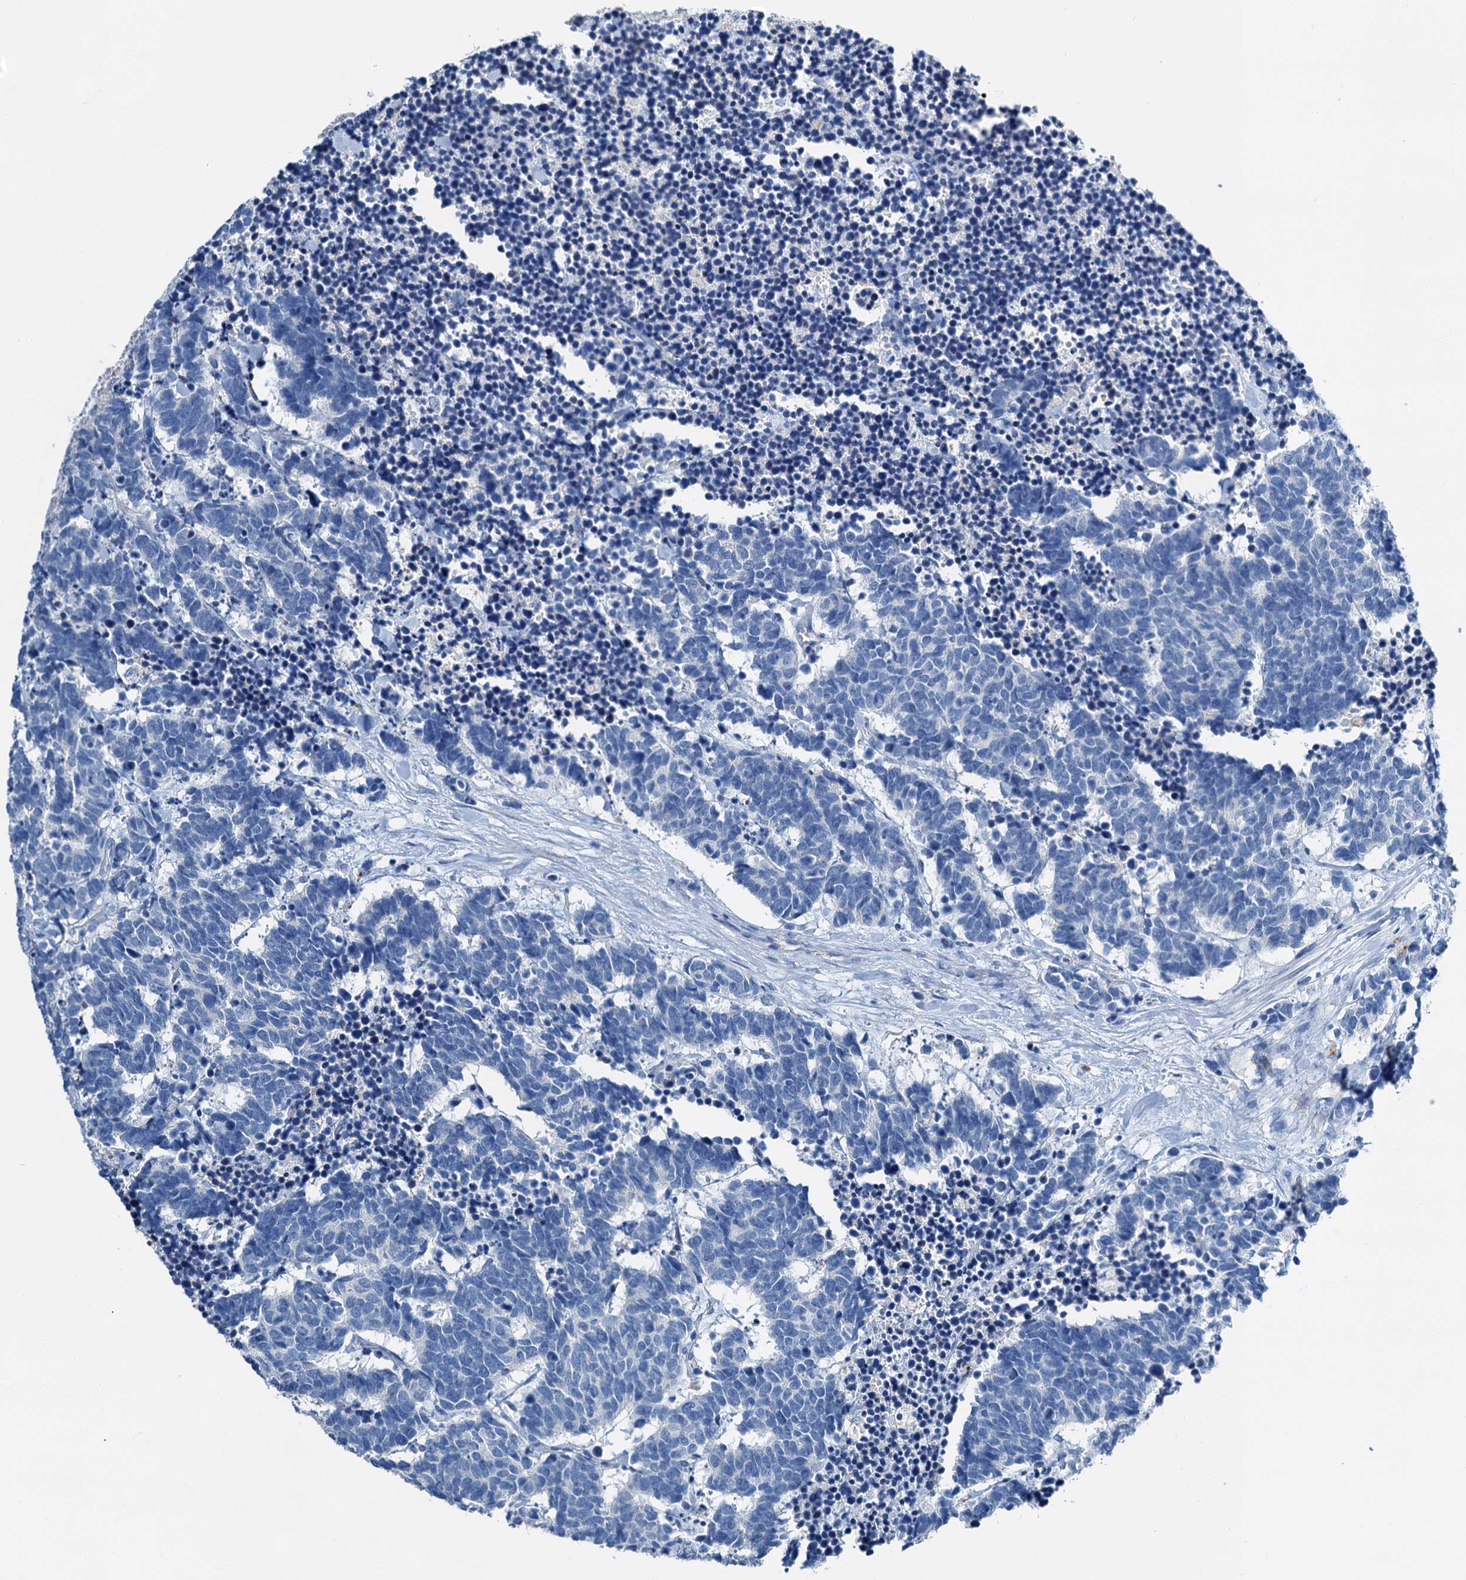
{"staining": {"intensity": "negative", "quantity": "none", "location": "none"}, "tissue": "carcinoid", "cell_type": "Tumor cells", "image_type": "cancer", "snomed": [{"axis": "morphology", "description": "Carcinoma, NOS"}, {"axis": "morphology", "description": "Carcinoid, malignant, NOS"}, {"axis": "topography", "description": "Urinary bladder"}], "caption": "This is an immunohistochemistry image of human carcinoid (malignant). There is no positivity in tumor cells.", "gene": "C1QTNF4", "patient": {"sex": "male", "age": 57}}